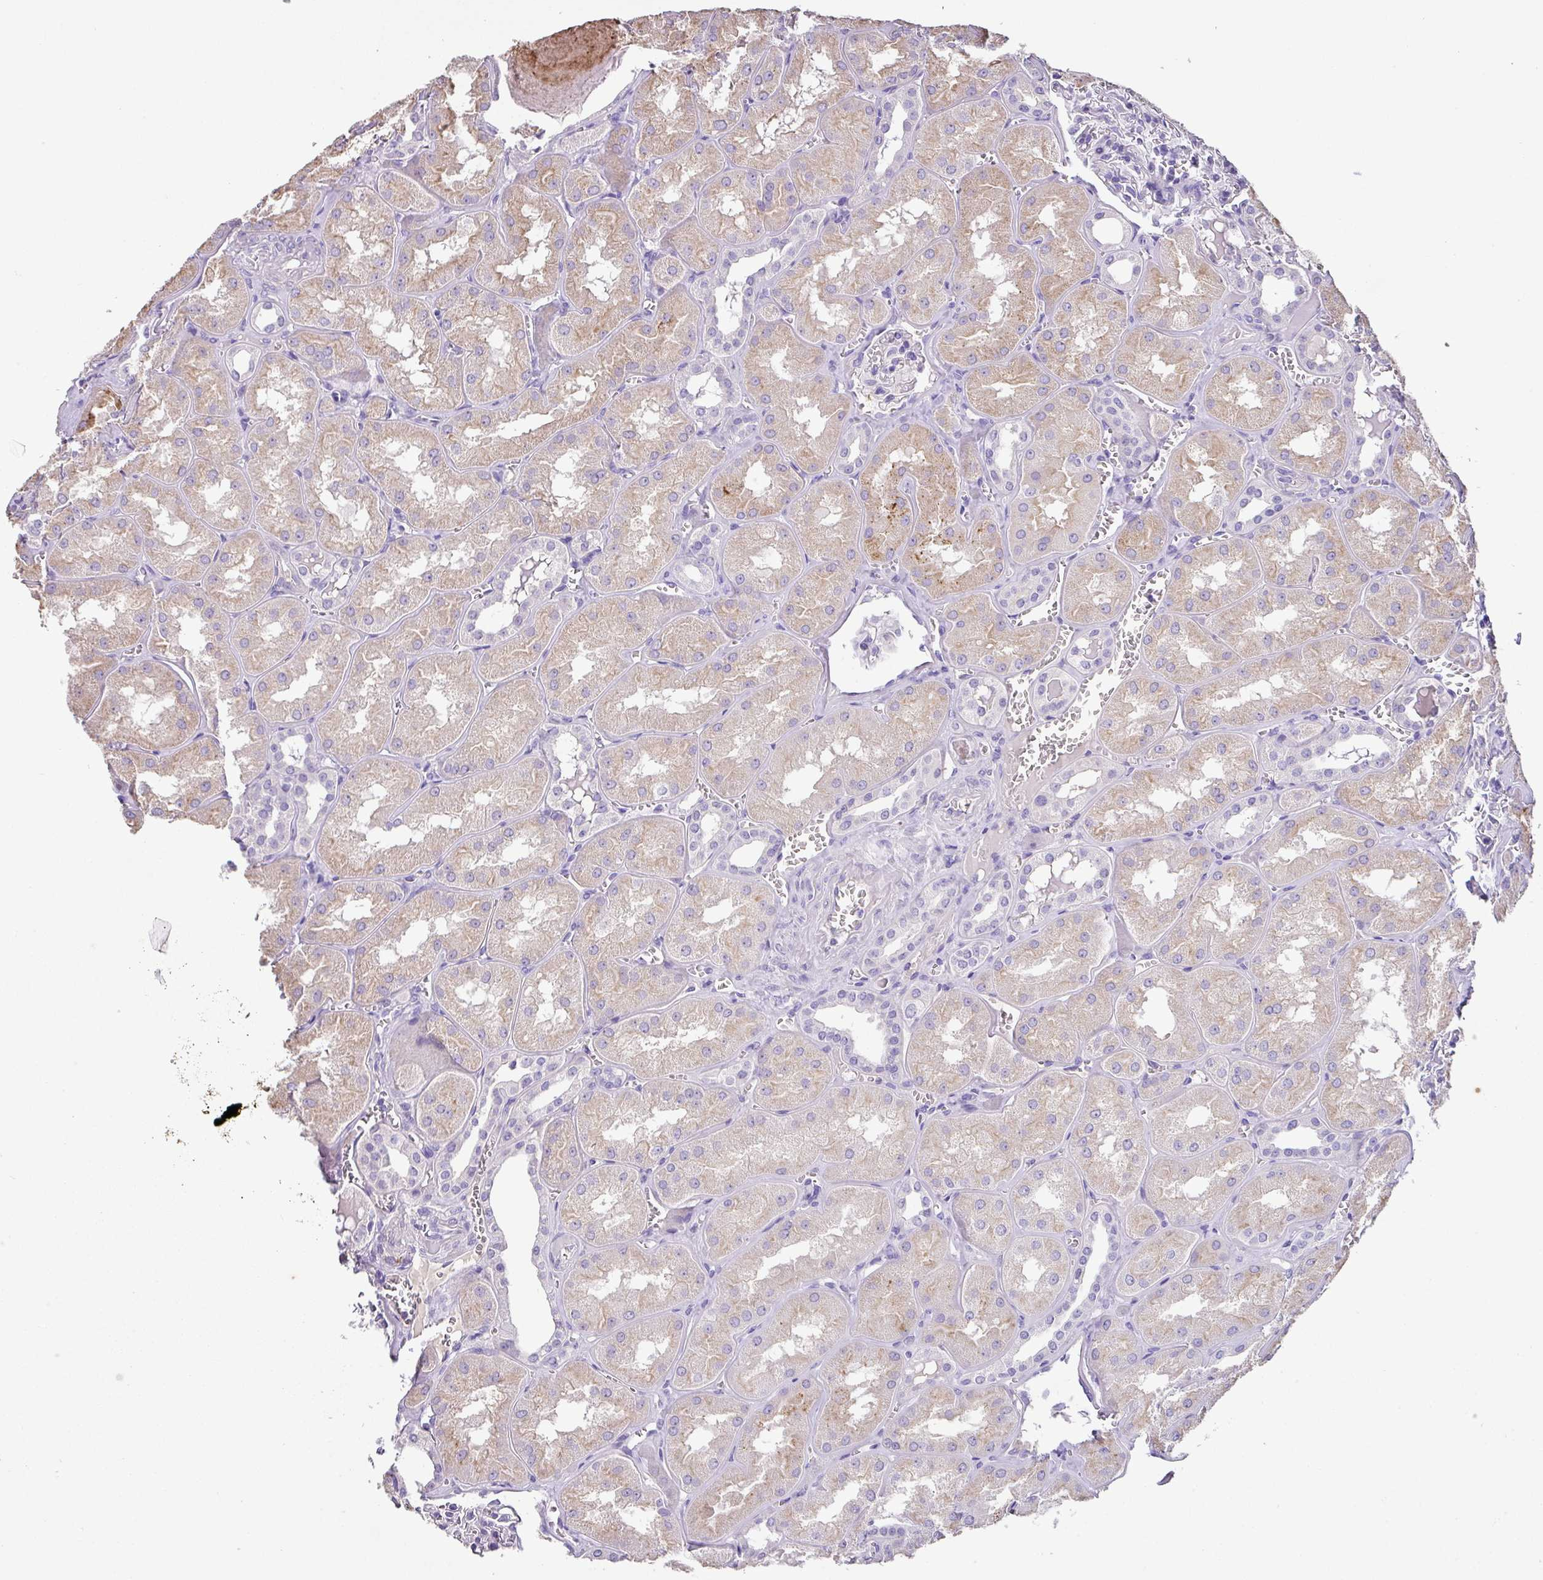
{"staining": {"intensity": "negative", "quantity": "none", "location": "none"}, "tissue": "kidney", "cell_type": "Cells in glomeruli", "image_type": "normal", "snomed": [{"axis": "morphology", "description": "Normal tissue, NOS"}, {"axis": "topography", "description": "Kidney"}], "caption": "Human kidney stained for a protein using IHC shows no positivity in cells in glomeruli.", "gene": "ZG16", "patient": {"sex": "male", "age": 61}}